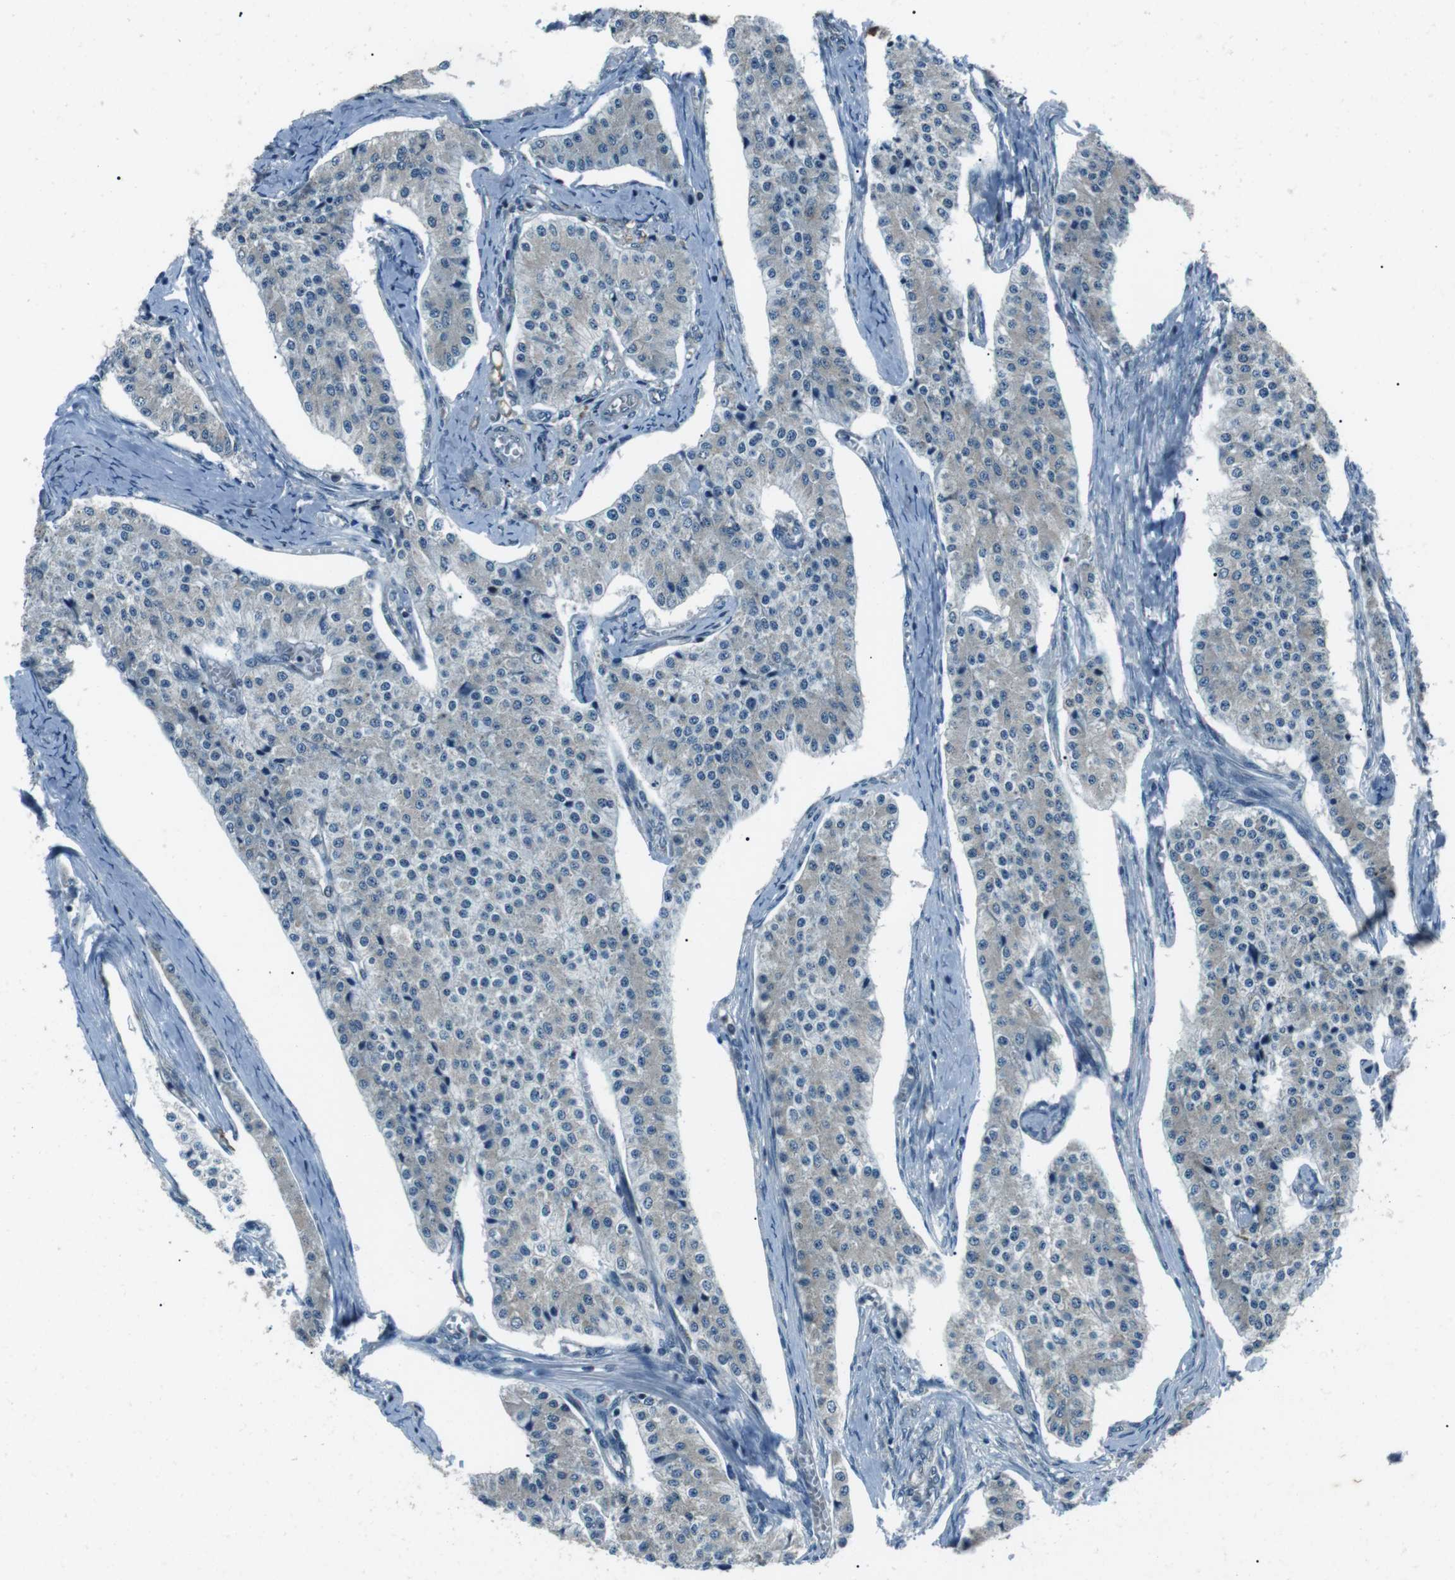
{"staining": {"intensity": "negative", "quantity": "none", "location": "none"}, "tissue": "carcinoid", "cell_type": "Tumor cells", "image_type": "cancer", "snomed": [{"axis": "morphology", "description": "Carcinoid, malignant, NOS"}, {"axis": "topography", "description": "Colon"}], "caption": "A high-resolution photomicrograph shows immunohistochemistry staining of carcinoid, which shows no significant positivity in tumor cells.", "gene": "LRIG2", "patient": {"sex": "female", "age": 52}}